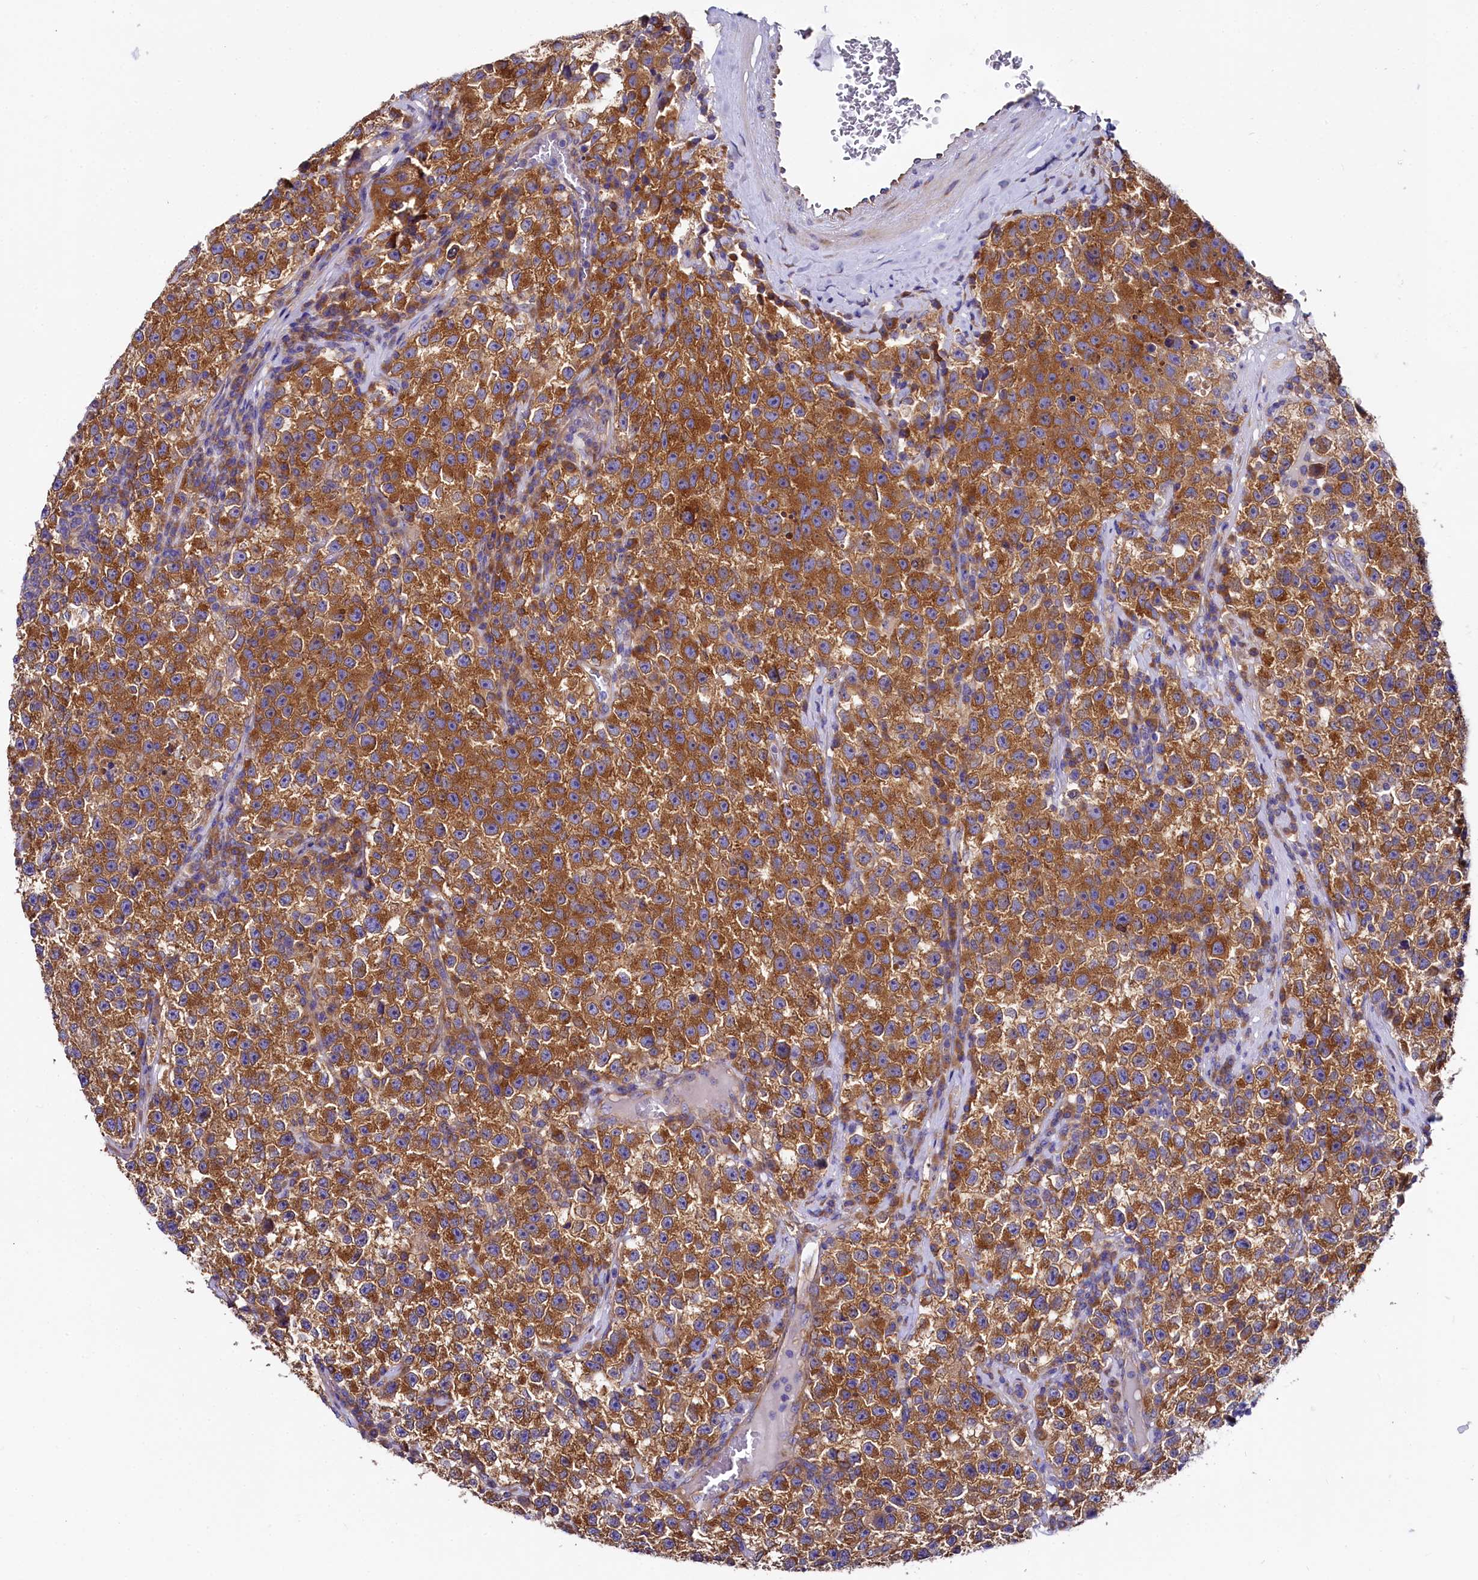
{"staining": {"intensity": "moderate", "quantity": ">75%", "location": "cytoplasmic/membranous"}, "tissue": "testis cancer", "cell_type": "Tumor cells", "image_type": "cancer", "snomed": [{"axis": "morphology", "description": "Seminoma, NOS"}, {"axis": "topography", "description": "Testis"}], "caption": "Immunohistochemical staining of human testis cancer displays medium levels of moderate cytoplasmic/membranous staining in approximately >75% of tumor cells.", "gene": "QARS1", "patient": {"sex": "male", "age": 22}}